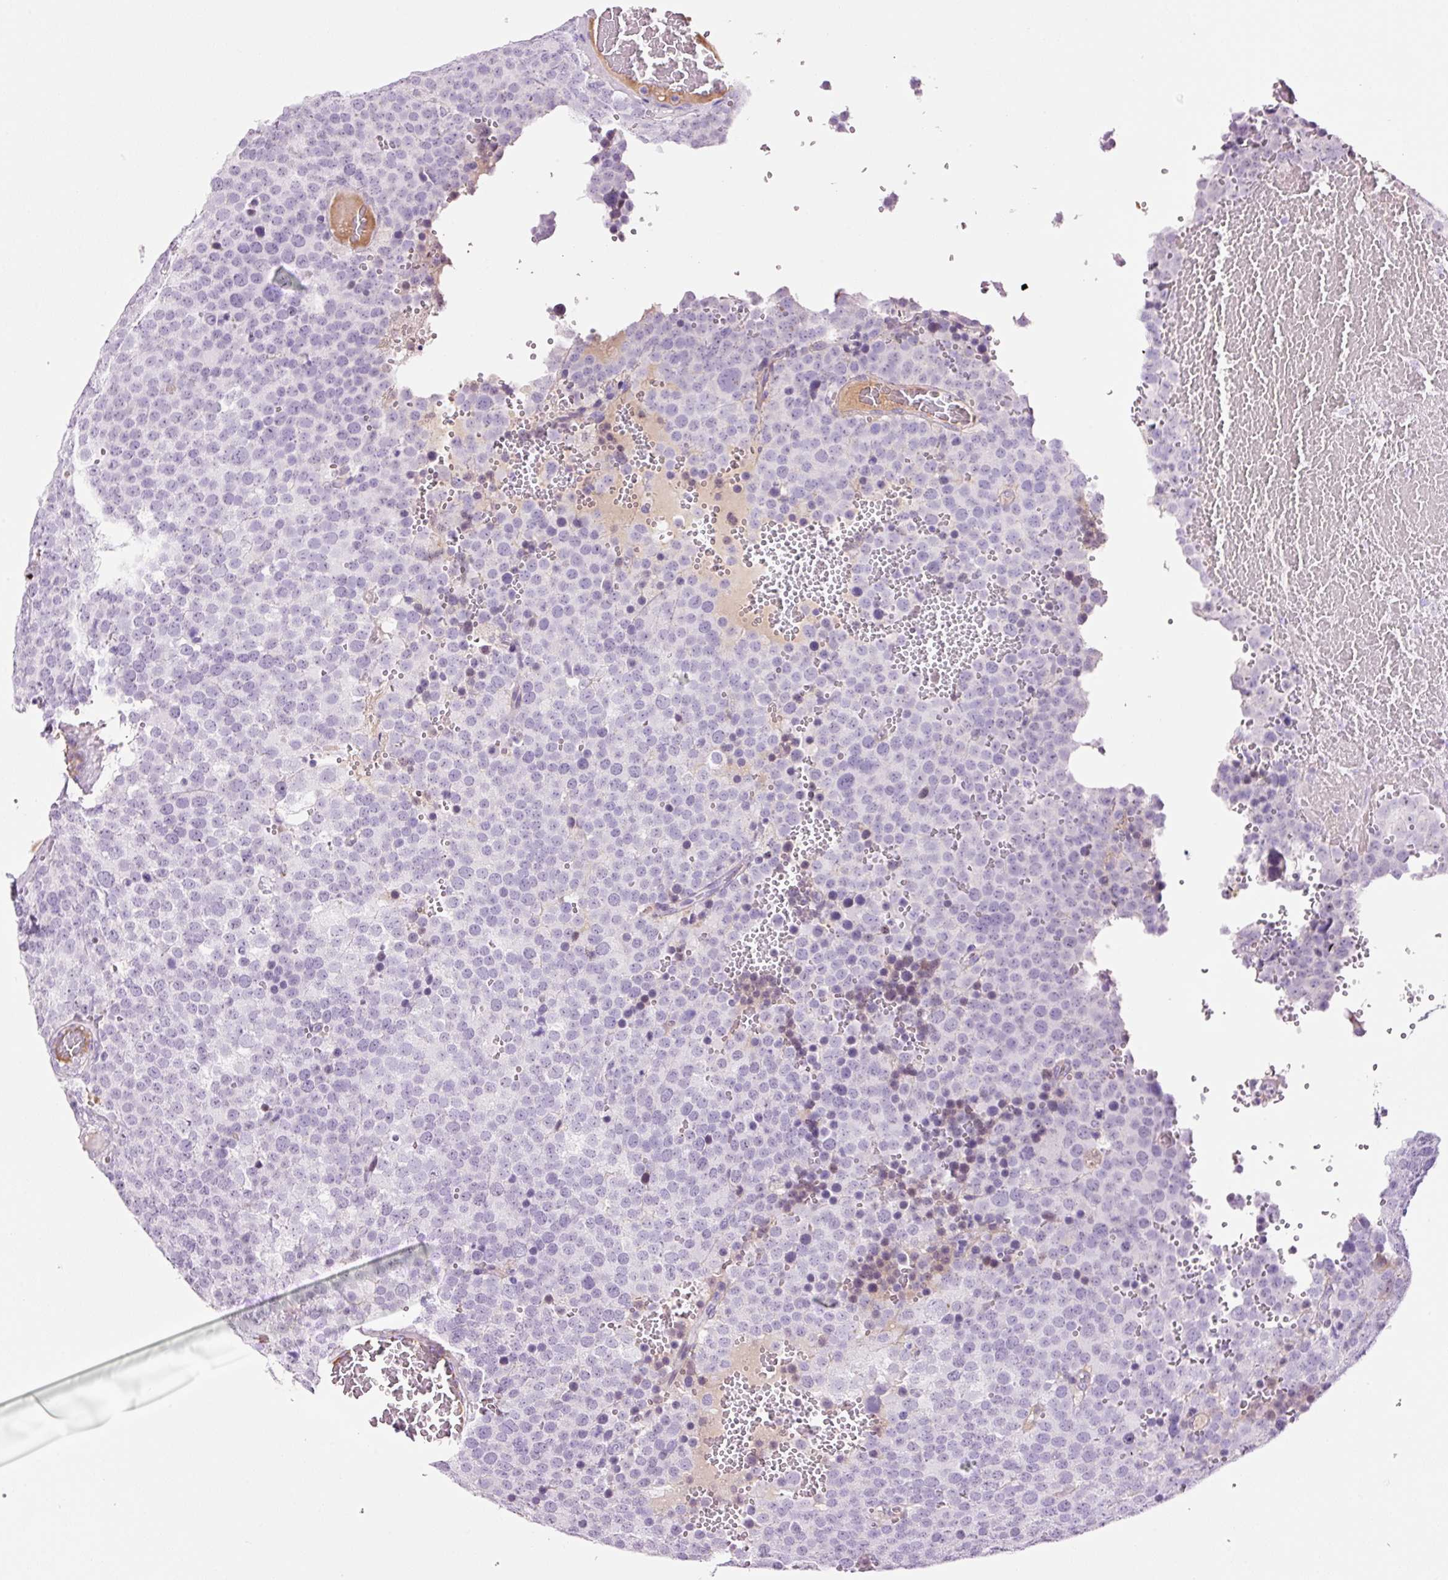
{"staining": {"intensity": "negative", "quantity": "none", "location": "none"}, "tissue": "testis cancer", "cell_type": "Tumor cells", "image_type": "cancer", "snomed": [{"axis": "morphology", "description": "Seminoma, NOS"}, {"axis": "topography", "description": "Testis"}], "caption": "Immunohistochemistry of human testis cancer displays no positivity in tumor cells. Brightfield microscopy of immunohistochemistry (IHC) stained with DAB (3,3'-diaminobenzidine) (brown) and hematoxylin (blue), captured at high magnification.", "gene": "KLF1", "patient": {"sex": "male", "age": 71}}